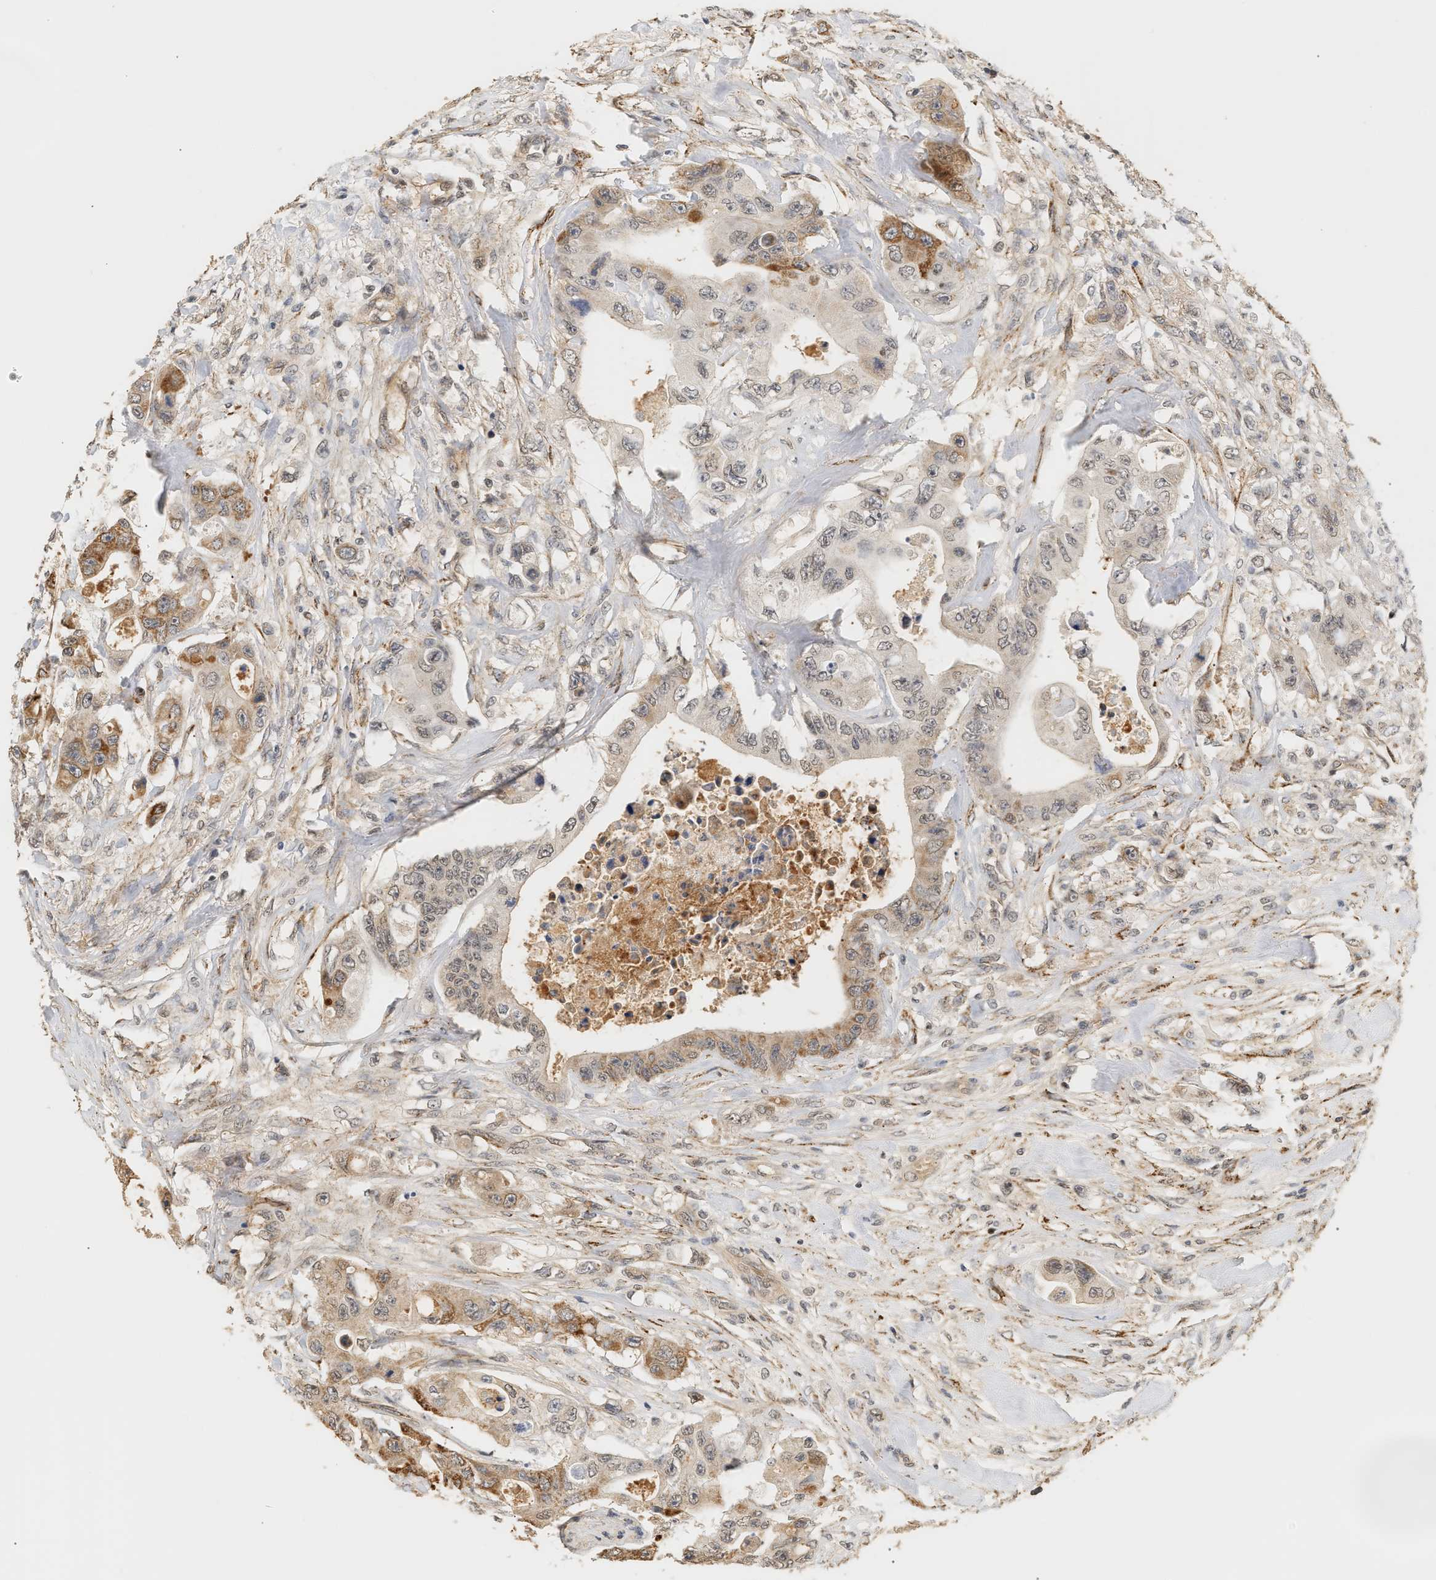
{"staining": {"intensity": "moderate", "quantity": "25%-75%", "location": "cytoplasmic/membranous"}, "tissue": "colorectal cancer", "cell_type": "Tumor cells", "image_type": "cancer", "snomed": [{"axis": "morphology", "description": "Adenocarcinoma, NOS"}, {"axis": "topography", "description": "Colon"}], "caption": "Tumor cells demonstrate medium levels of moderate cytoplasmic/membranous staining in approximately 25%-75% of cells in human colorectal cancer. Nuclei are stained in blue.", "gene": "PLXND1", "patient": {"sex": "female", "age": 46}}